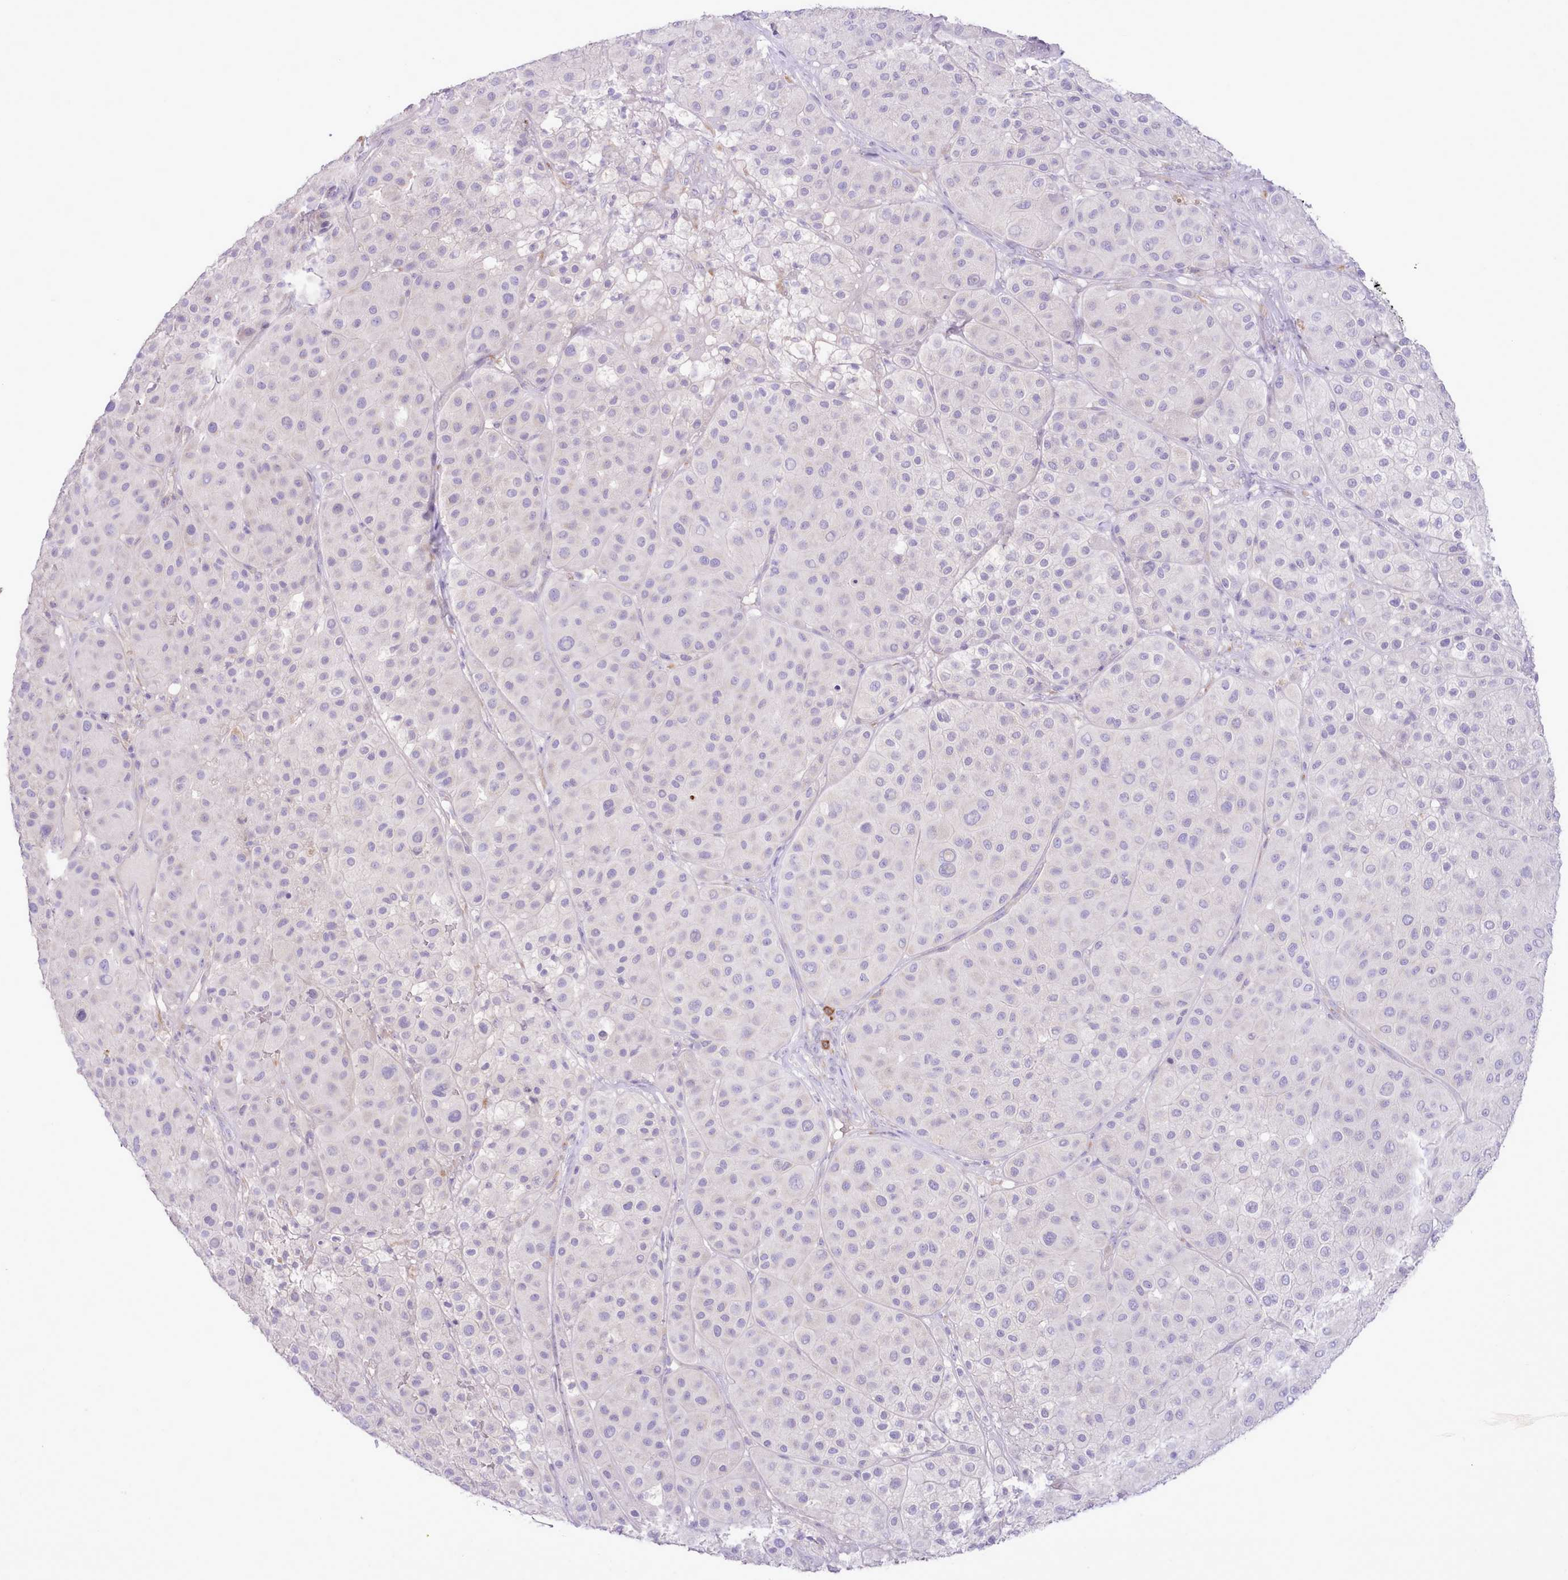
{"staining": {"intensity": "negative", "quantity": "none", "location": "none"}, "tissue": "melanoma", "cell_type": "Tumor cells", "image_type": "cancer", "snomed": [{"axis": "morphology", "description": "Malignant melanoma, Metastatic site"}, {"axis": "topography", "description": "Smooth muscle"}], "caption": "Human melanoma stained for a protein using immunohistochemistry (IHC) shows no positivity in tumor cells.", "gene": "CCL1", "patient": {"sex": "male", "age": 41}}